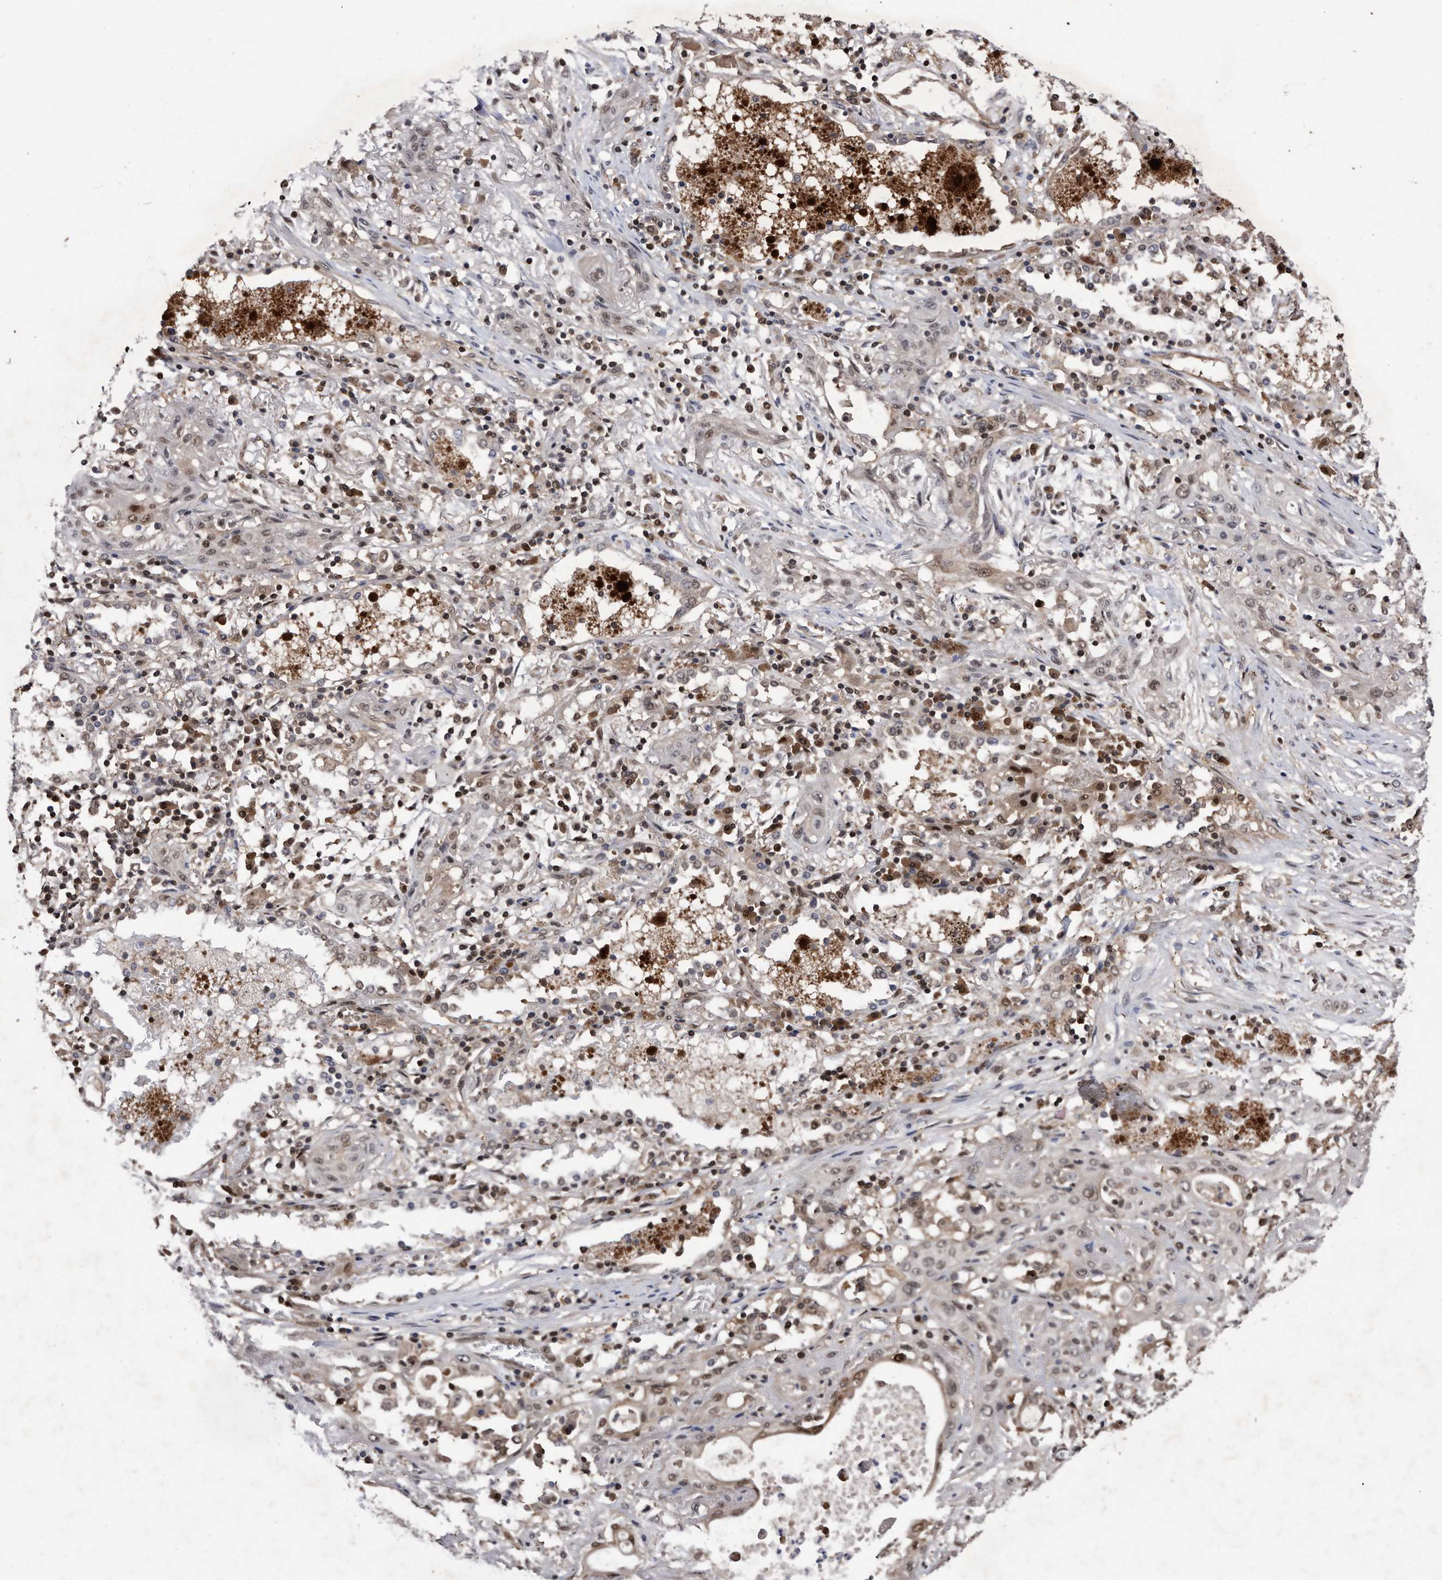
{"staining": {"intensity": "weak", "quantity": "<25%", "location": "nuclear"}, "tissue": "lung cancer", "cell_type": "Tumor cells", "image_type": "cancer", "snomed": [{"axis": "morphology", "description": "Squamous cell carcinoma, NOS"}, {"axis": "topography", "description": "Lung"}], "caption": "High magnification brightfield microscopy of squamous cell carcinoma (lung) stained with DAB (brown) and counterstained with hematoxylin (blue): tumor cells show no significant staining.", "gene": "RAD23B", "patient": {"sex": "female", "age": 47}}